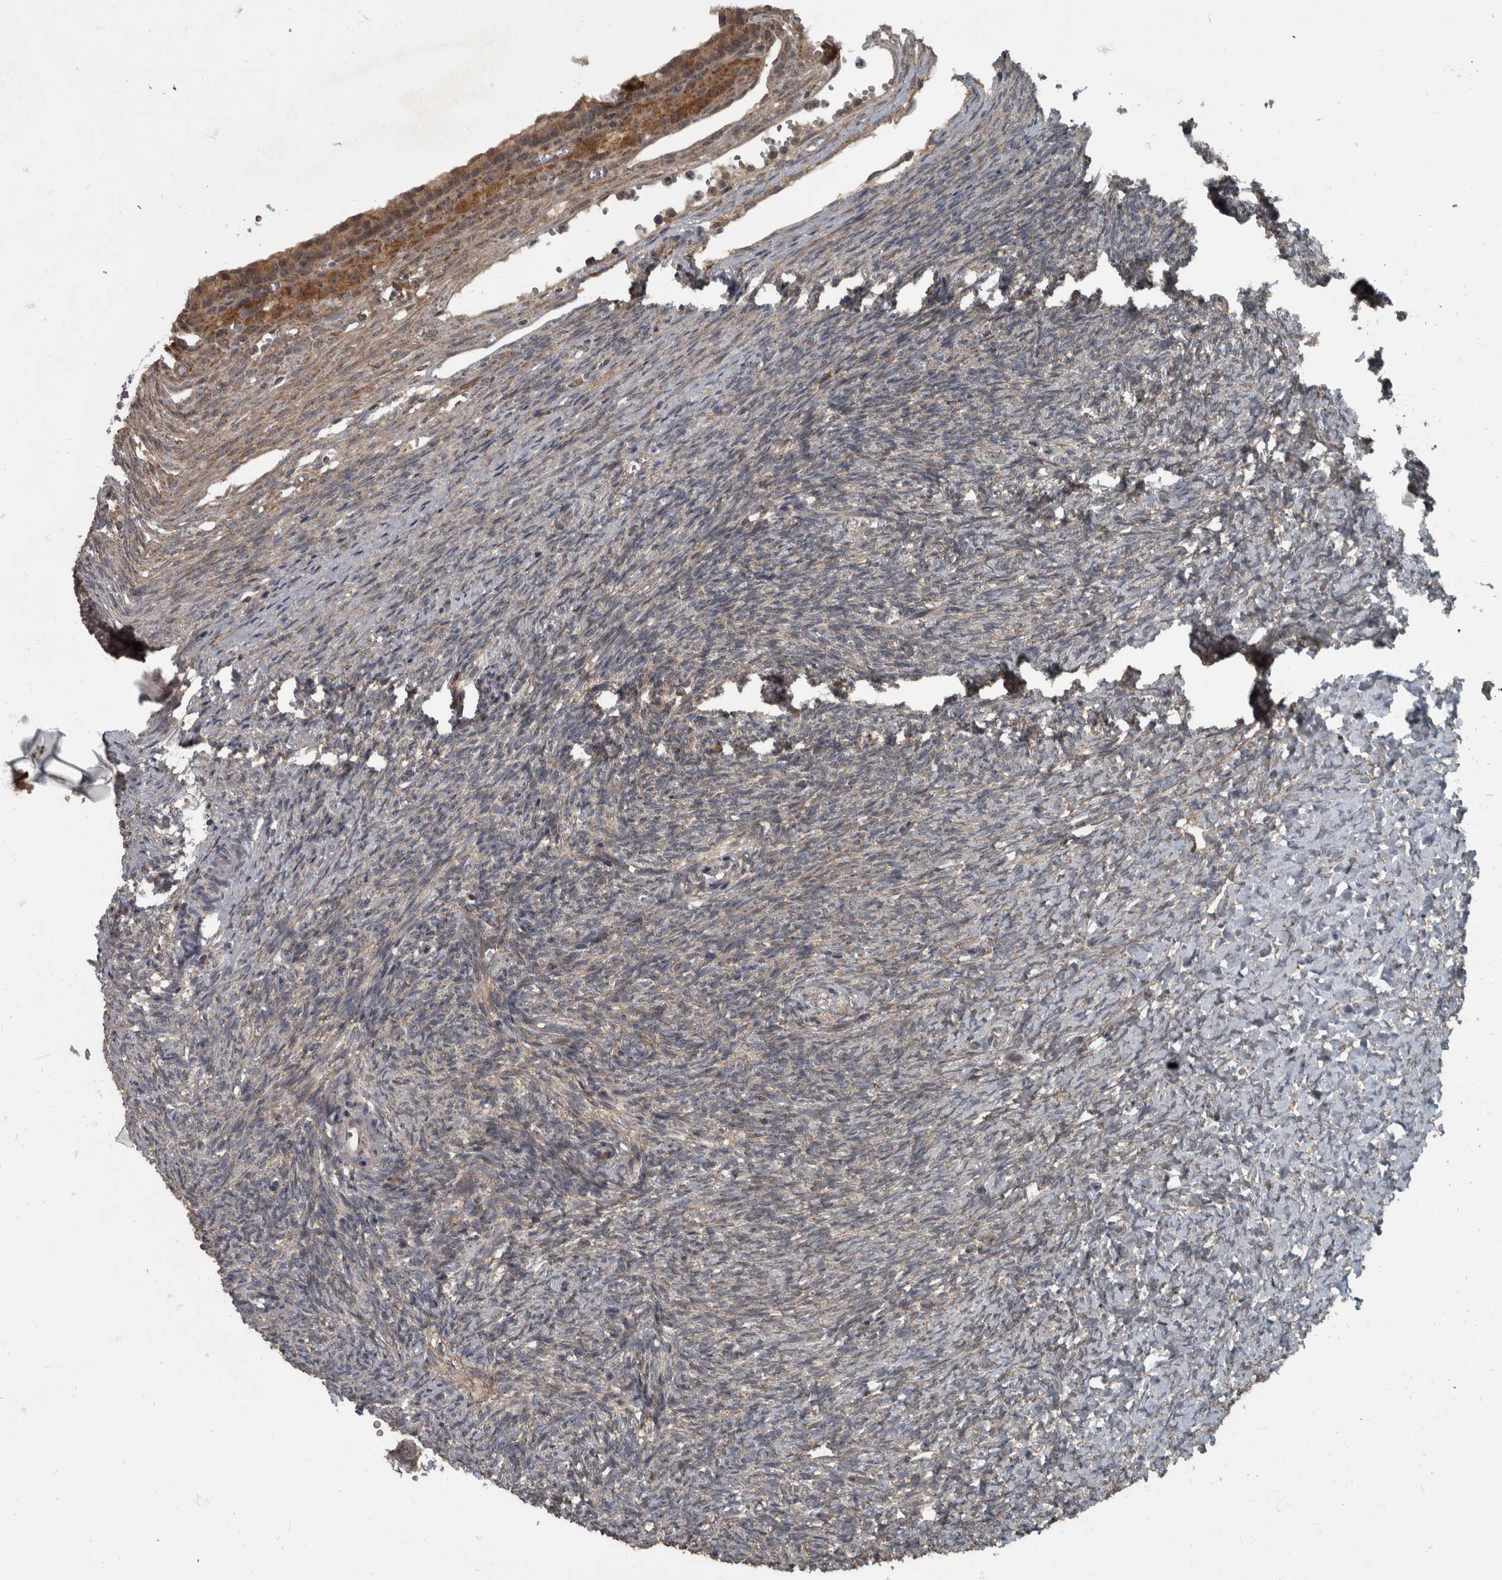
{"staining": {"intensity": "weak", "quantity": "<25%", "location": "cytoplasmic/membranous"}, "tissue": "ovary", "cell_type": "Ovarian stroma cells", "image_type": "normal", "snomed": [{"axis": "morphology", "description": "Normal tissue, NOS"}, {"axis": "topography", "description": "Ovary"}], "caption": "Histopathology image shows no protein positivity in ovarian stroma cells of benign ovary.", "gene": "RABGGTB", "patient": {"sex": "female", "age": 41}}